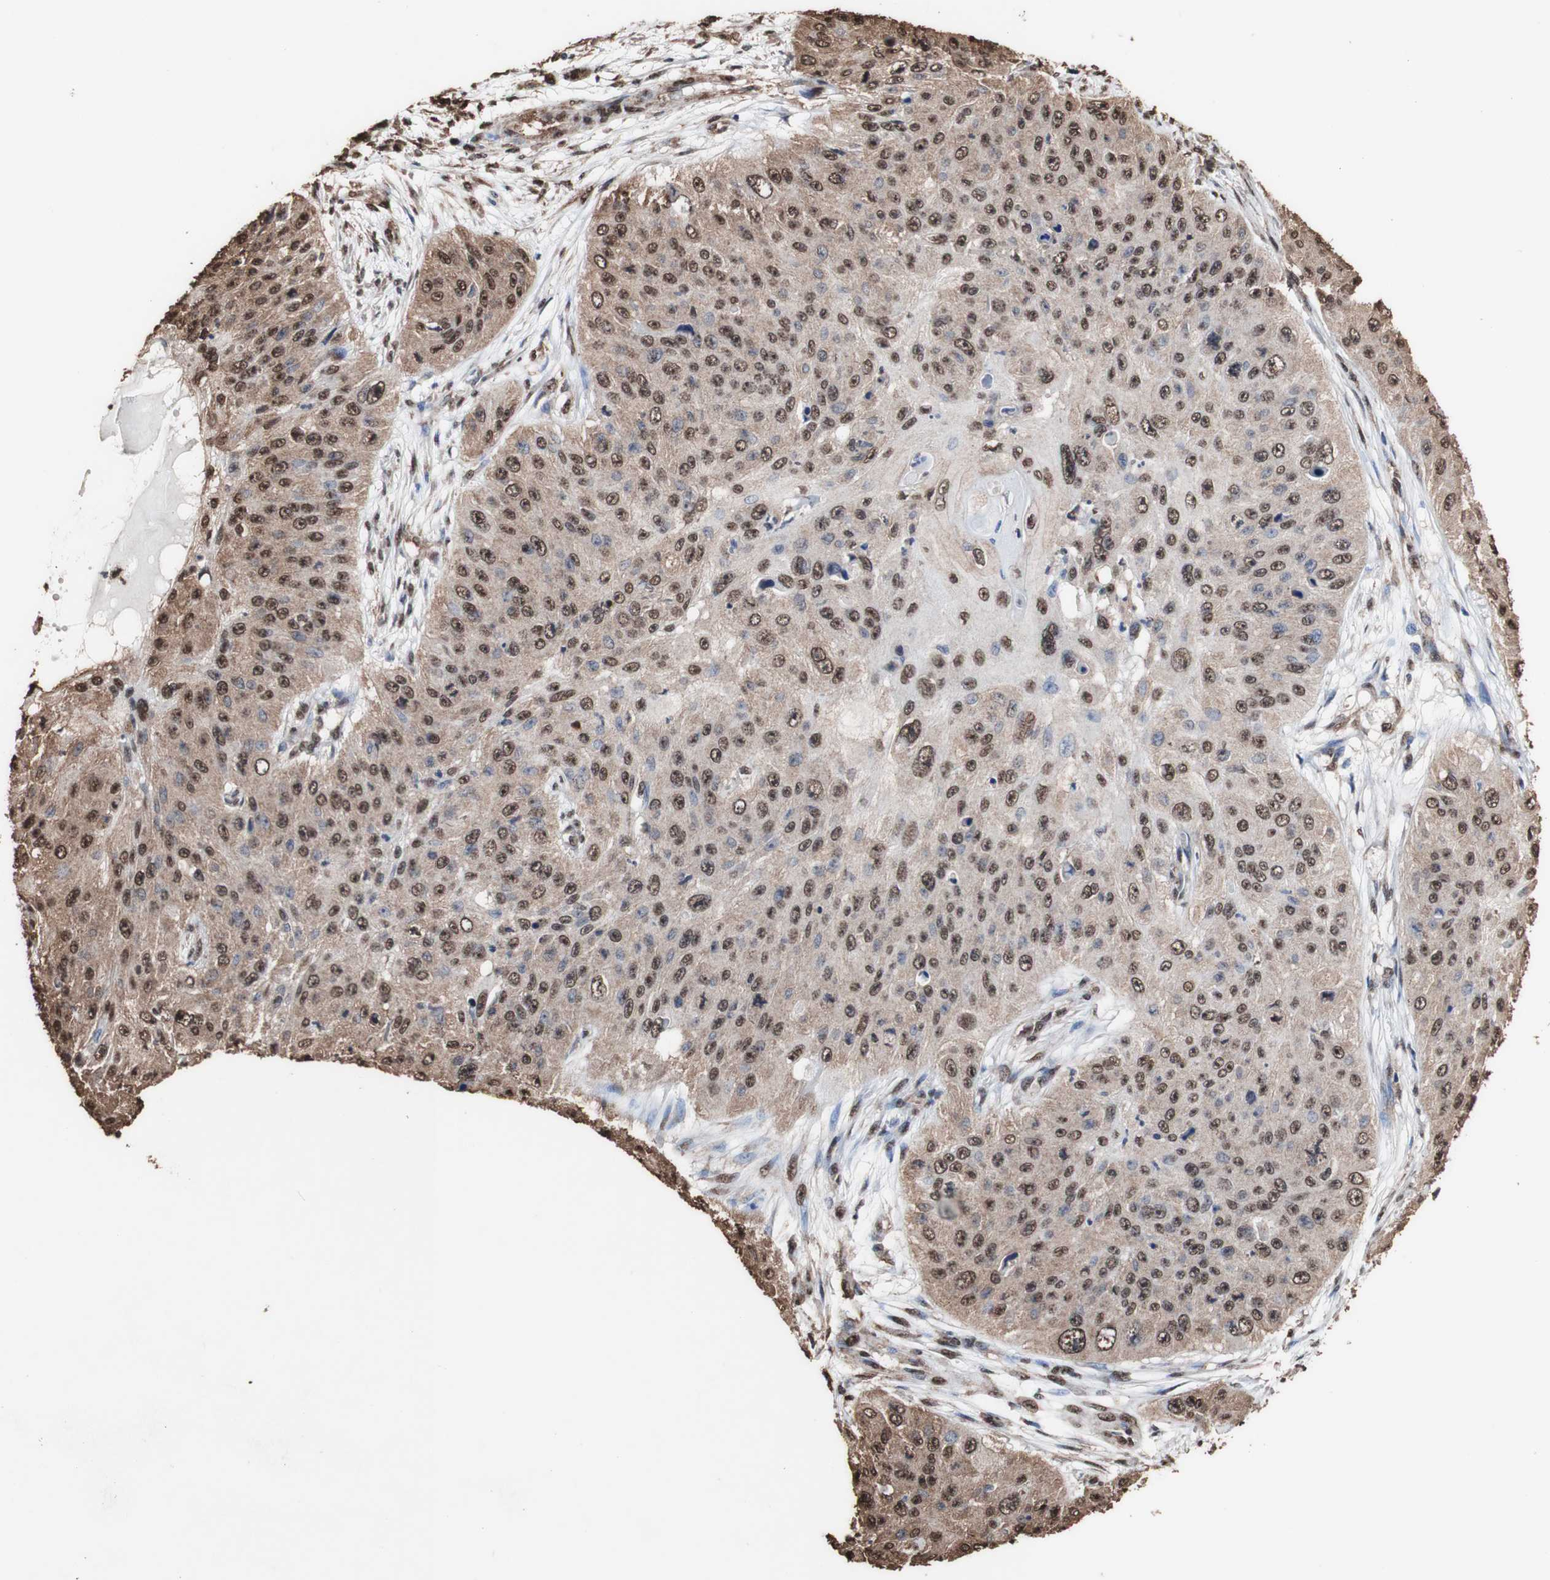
{"staining": {"intensity": "strong", "quantity": ">75%", "location": "cytoplasmic/membranous,nuclear"}, "tissue": "skin cancer", "cell_type": "Tumor cells", "image_type": "cancer", "snomed": [{"axis": "morphology", "description": "Squamous cell carcinoma, NOS"}, {"axis": "topography", "description": "Skin"}], "caption": "Immunohistochemistry (DAB) staining of skin cancer shows strong cytoplasmic/membranous and nuclear protein positivity in approximately >75% of tumor cells.", "gene": "PIDD1", "patient": {"sex": "female", "age": 80}}